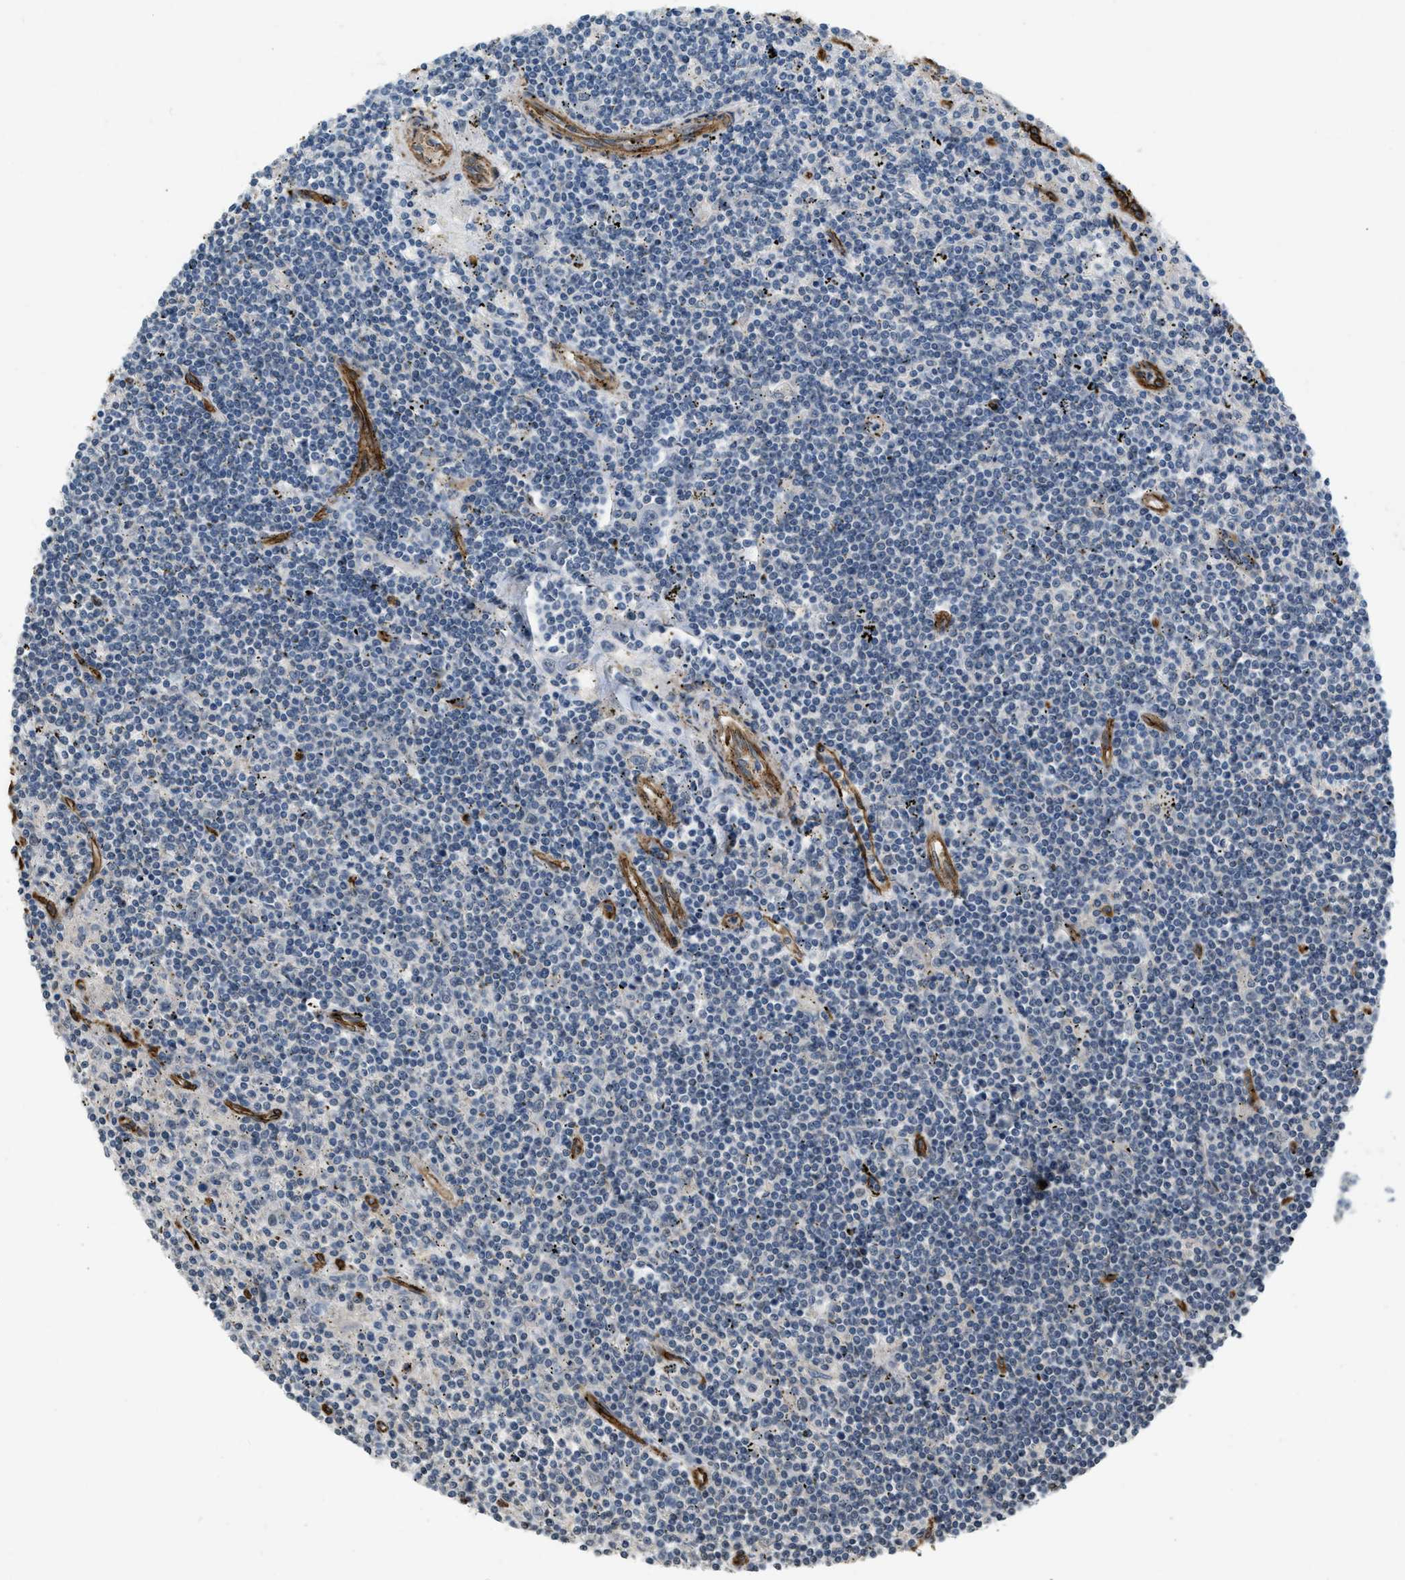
{"staining": {"intensity": "negative", "quantity": "none", "location": "none"}, "tissue": "lymphoma", "cell_type": "Tumor cells", "image_type": "cancer", "snomed": [{"axis": "morphology", "description": "Malignant lymphoma, non-Hodgkin's type, Low grade"}, {"axis": "topography", "description": "Spleen"}], "caption": "This is an IHC image of human lymphoma. There is no expression in tumor cells.", "gene": "NMB", "patient": {"sex": "male", "age": 76}}